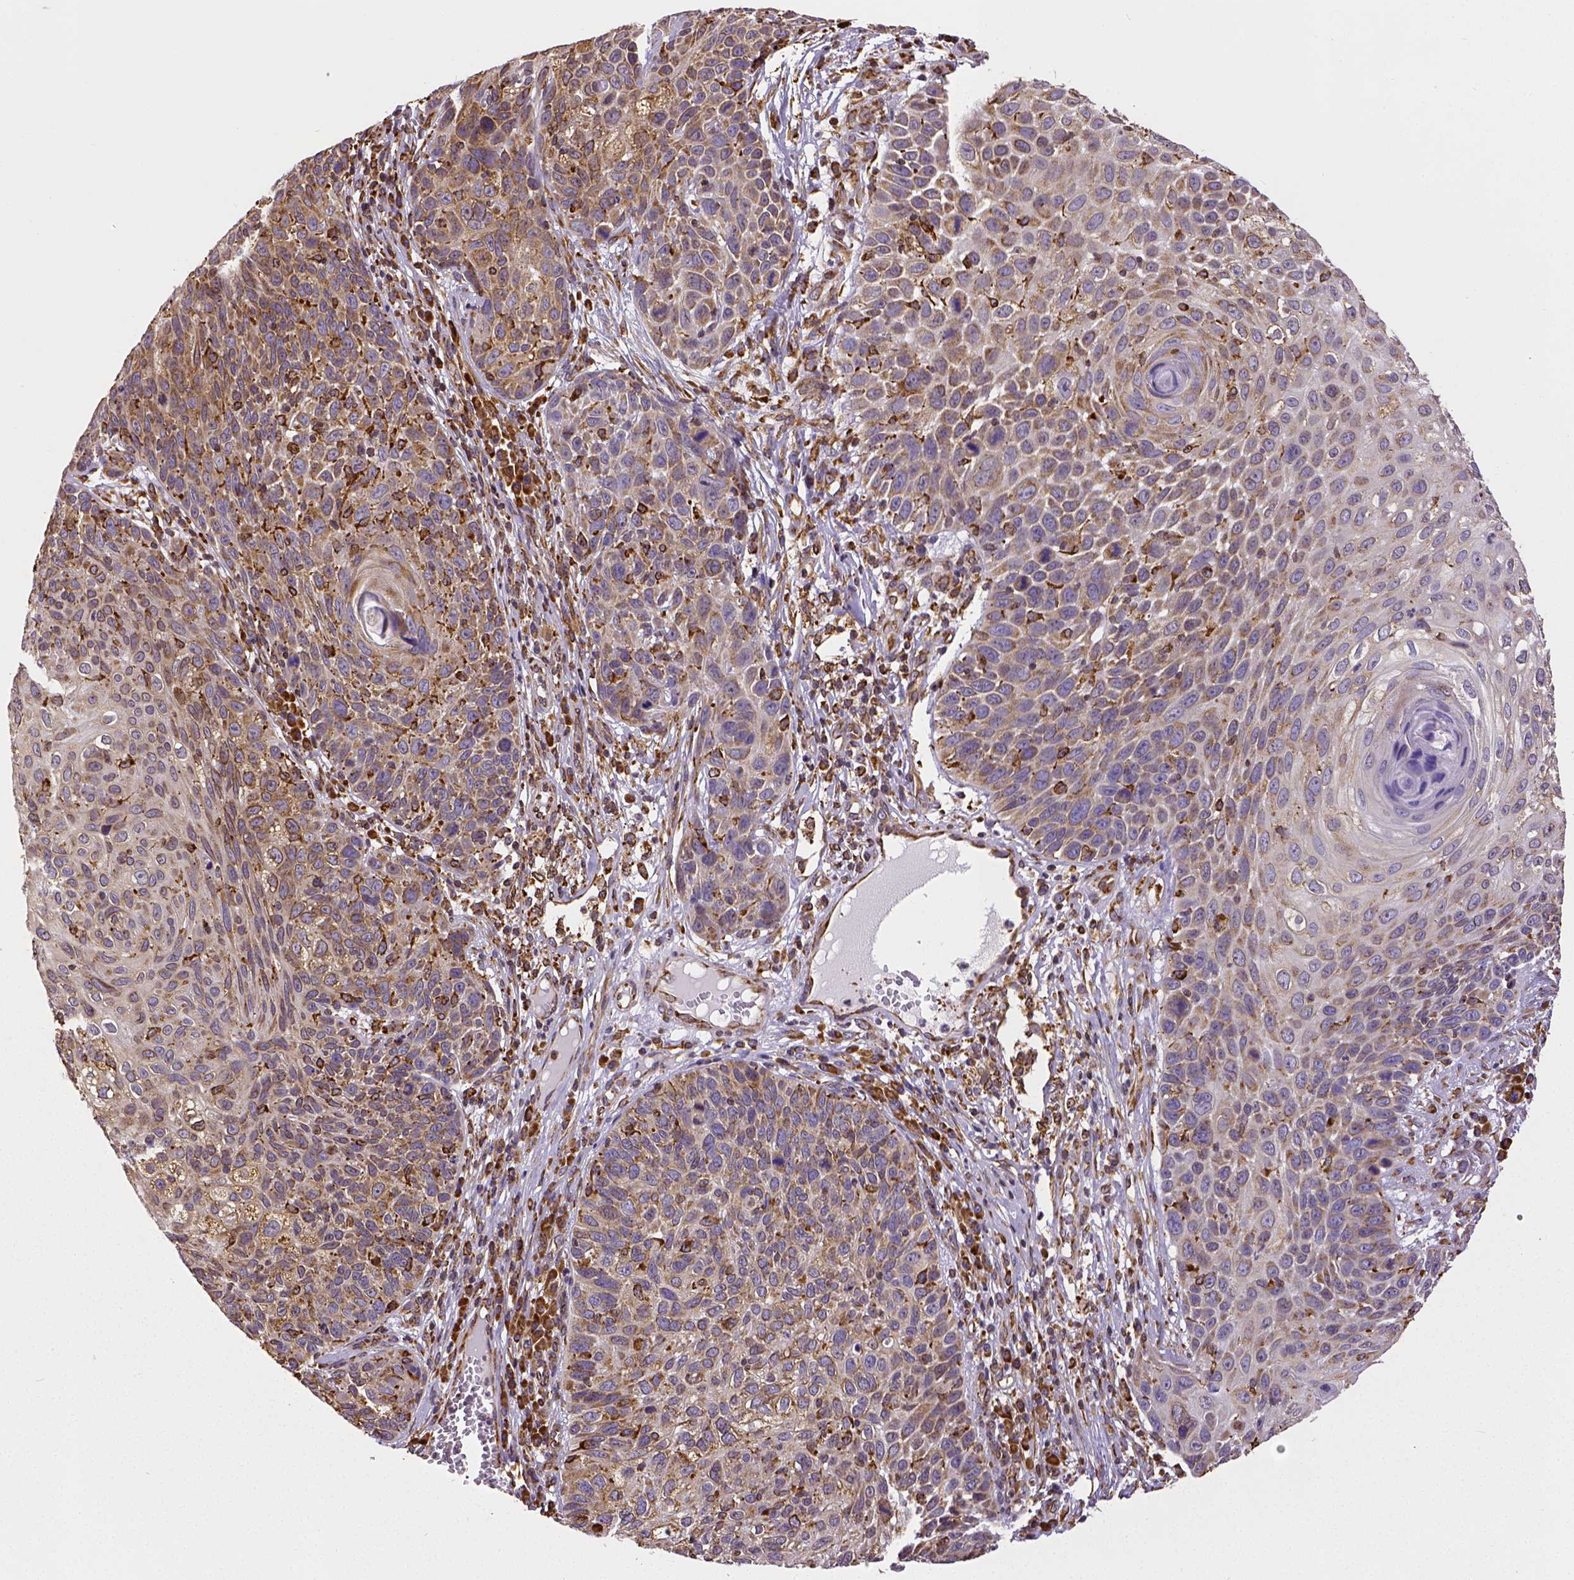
{"staining": {"intensity": "moderate", "quantity": ">75%", "location": "cytoplasmic/membranous"}, "tissue": "skin cancer", "cell_type": "Tumor cells", "image_type": "cancer", "snomed": [{"axis": "morphology", "description": "Squamous cell carcinoma, NOS"}, {"axis": "topography", "description": "Skin"}], "caption": "Immunohistochemistry (IHC) image of neoplastic tissue: human skin squamous cell carcinoma stained using immunohistochemistry shows medium levels of moderate protein expression localized specifically in the cytoplasmic/membranous of tumor cells, appearing as a cytoplasmic/membranous brown color.", "gene": "MTDH", "patient": {"sex": "male", "age": 92}}